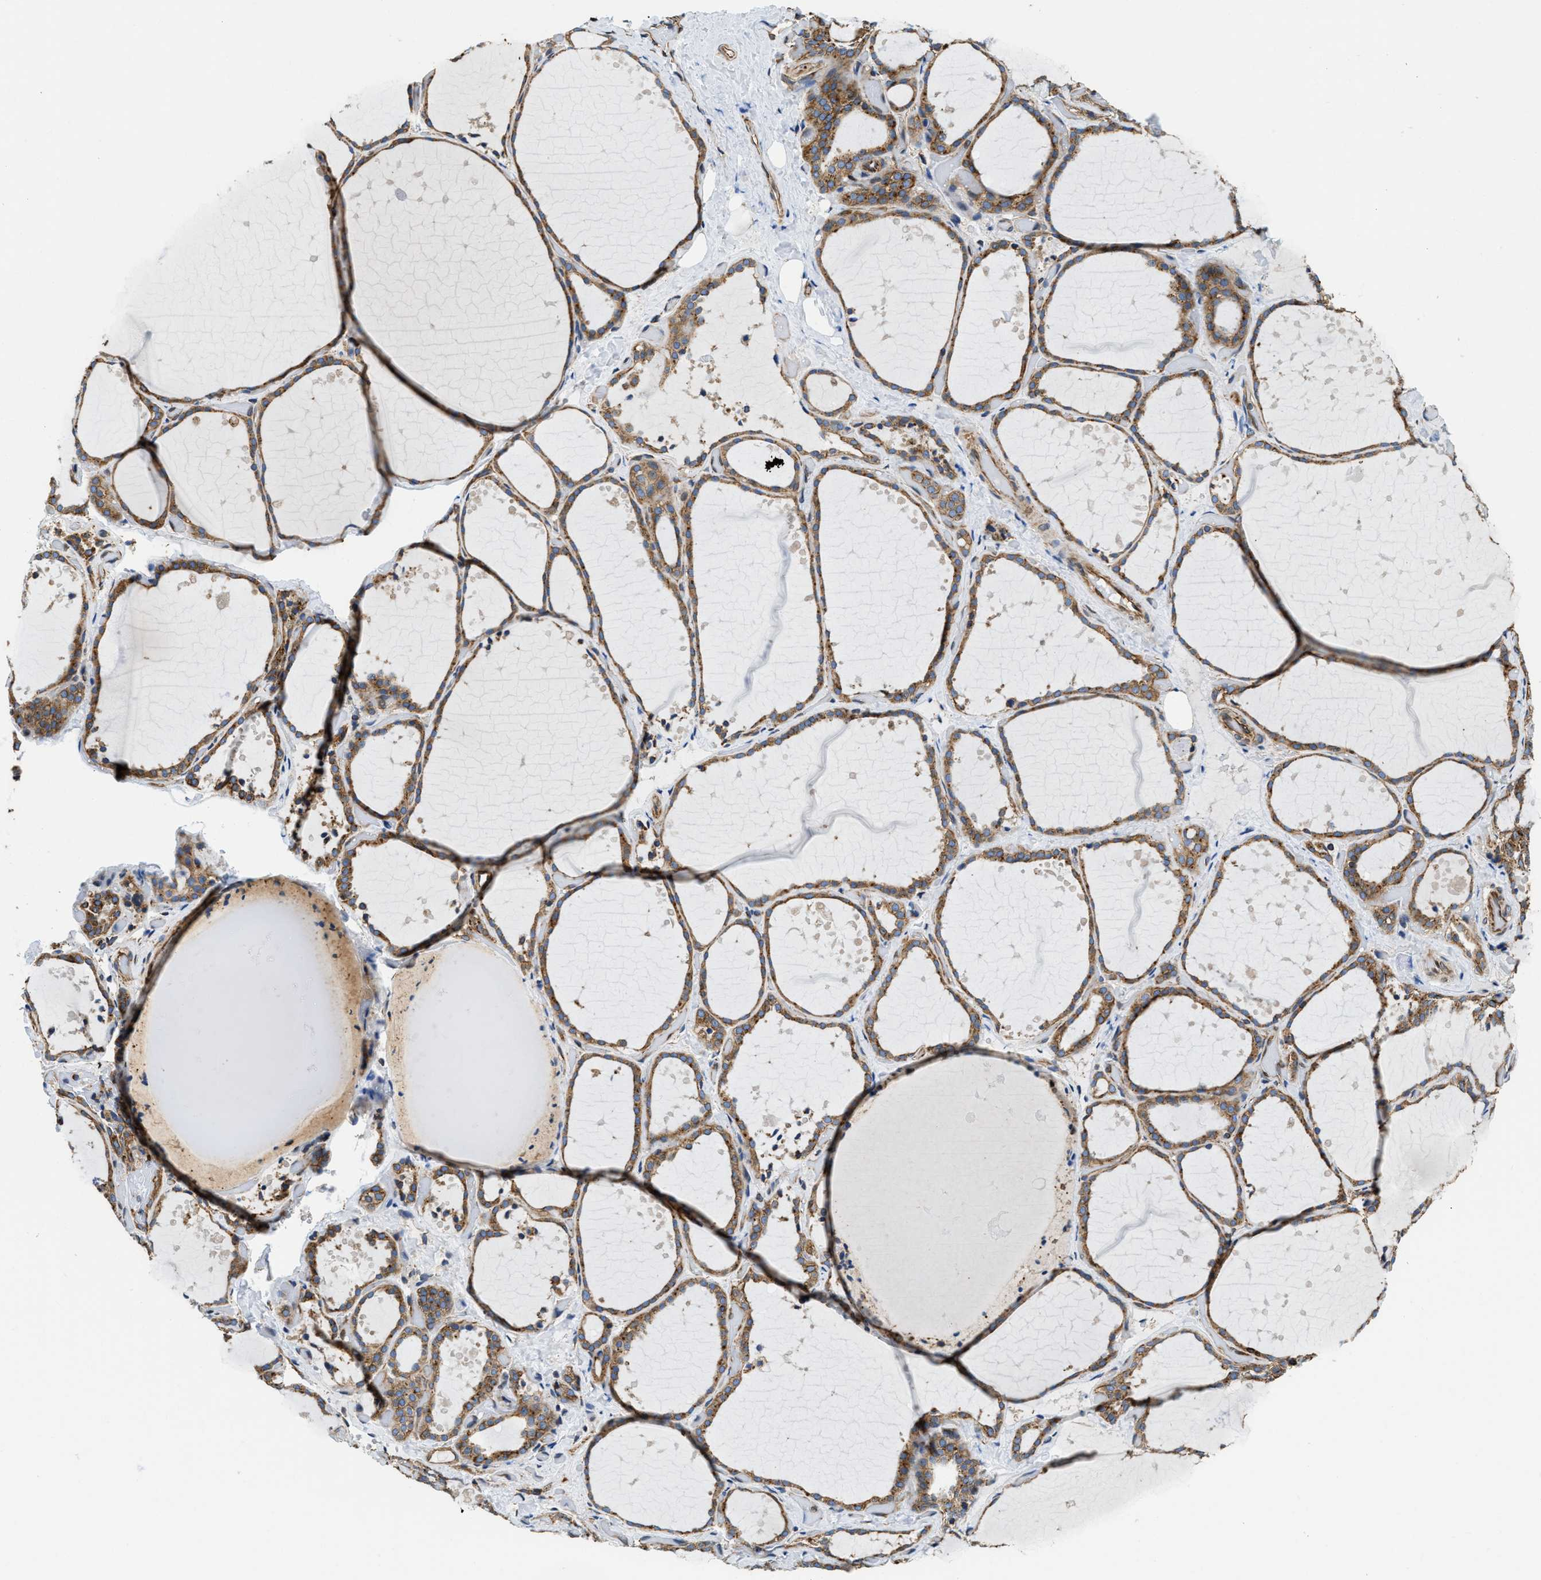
{"staining": {"intensity": "moderate", "quantity": ">75%", "location": "cytoplasmic/membranous"}, "tissue": "thyroid gland", "cell_type": "Glandular cells", "image_type": "normal", "snomed": [{"axis": "morphology", "description": "Normal tissue, NOS"}, {"axis": "topography", "description": "Thyroid gland"}], "caption": "A photomicrograph of thyroid gland stained for a protein reveals moderate cytoplasmic/membranous brown staining in glandular cells. Using DAB (3,3'-diaminobenzidine) (brown) and hematoxylin (blue) stains, captured at high magnification using brightfield microscopy.", "gene": "HSD17B12", "patient": {"sex": "female", "age": 44}}